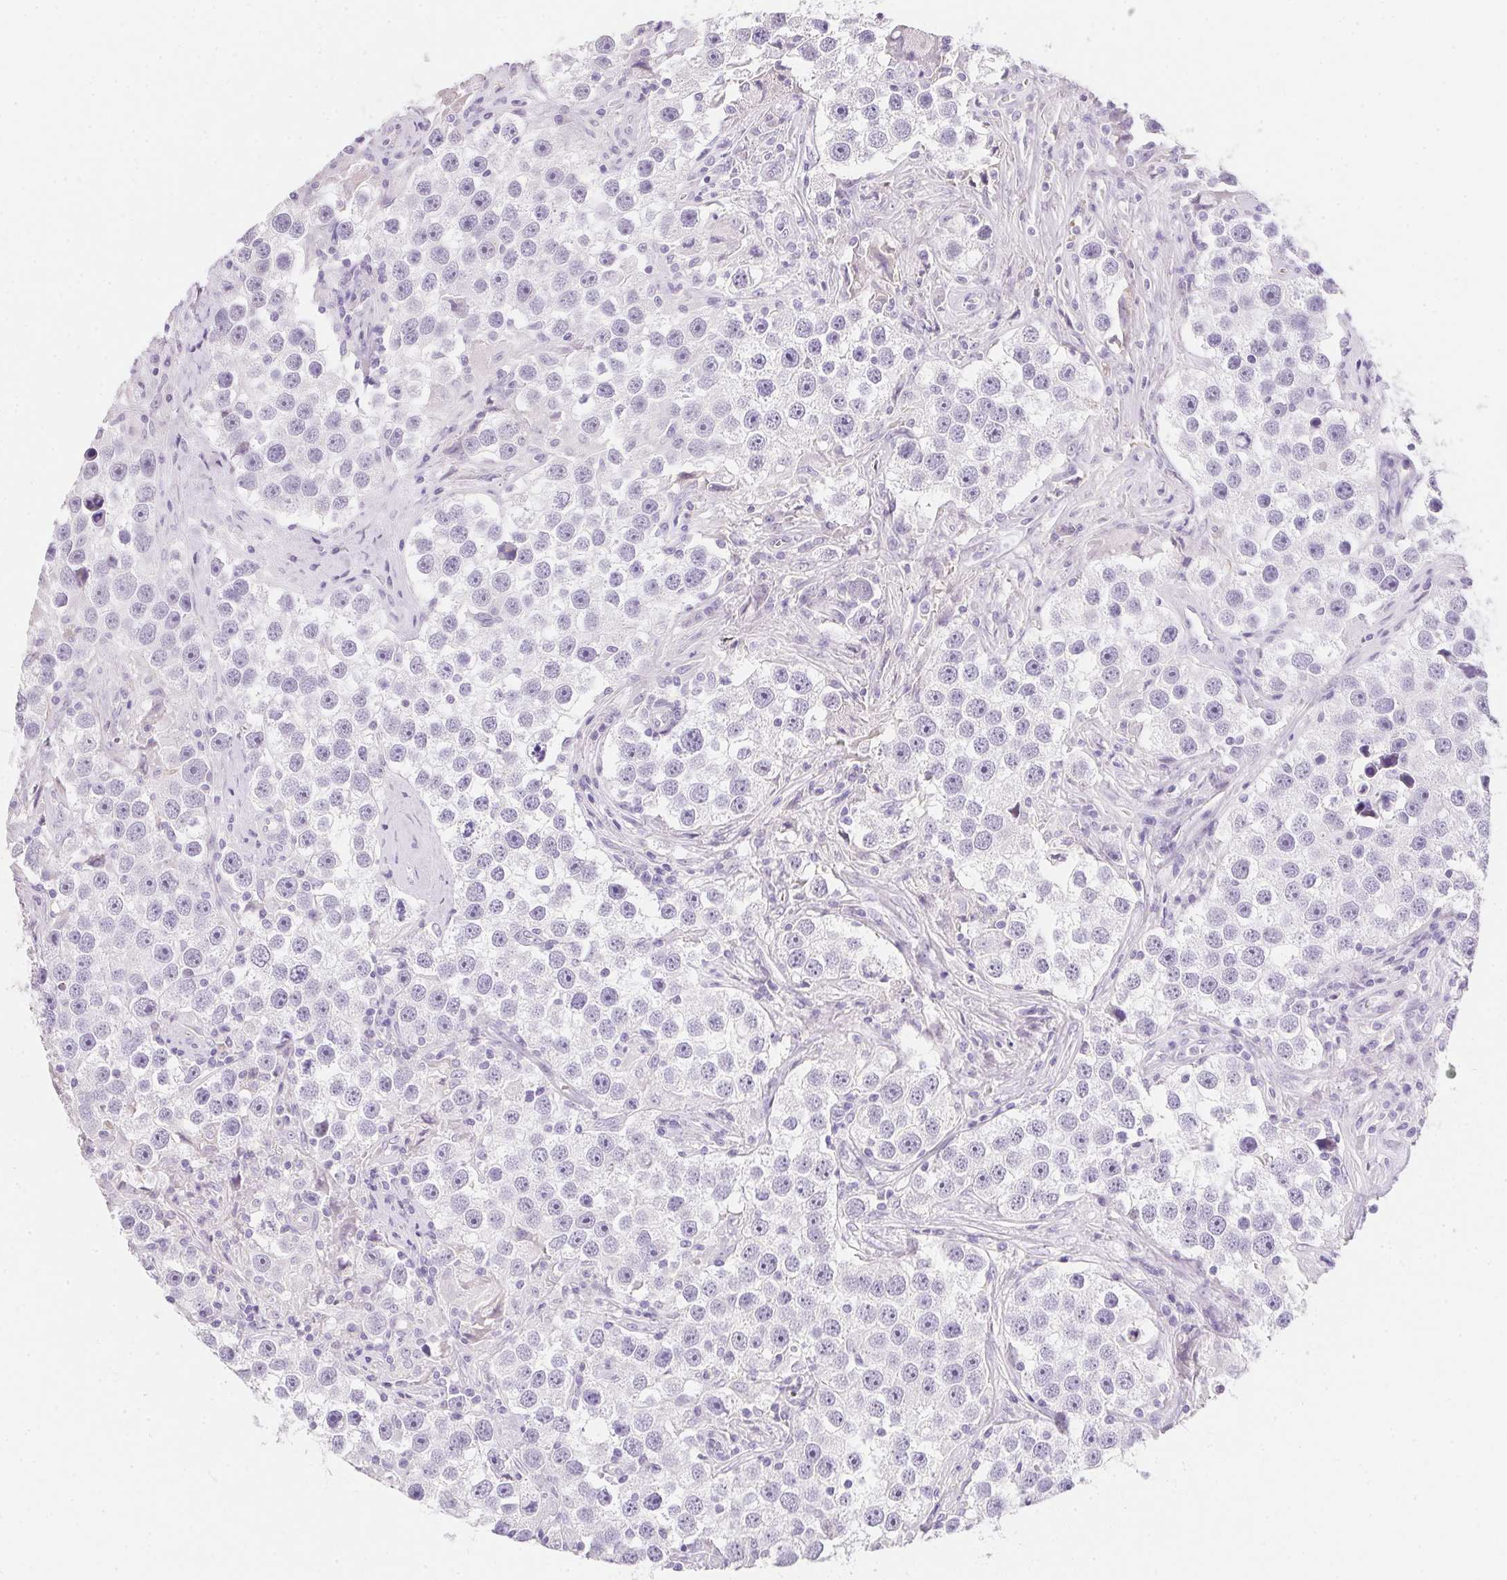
{"staining": {"intensity": "negative", "quantity": "none", "location": "none"}, "tissue": "testis cancer", "cell_type": "Tumor cells", "image_type": "cancer", "snomed": [{"axis": "morphology", "description": "Seminoma, NOS"}, {"axis": "topography", "description": "Testis"}], "caption": "High magnification brightfield microscopy of testis cancer (seminoma) stained with DAB (brown) and counterstained with hematoxylin (blue): tumor cells show no significant expression. (Stains: DAB IHC with hematoxylin counter stain, Microscopy: brightfield microscopy at high magnification).", "gene": "AQP5", "patient": {"sex": "male", "age": 49}}